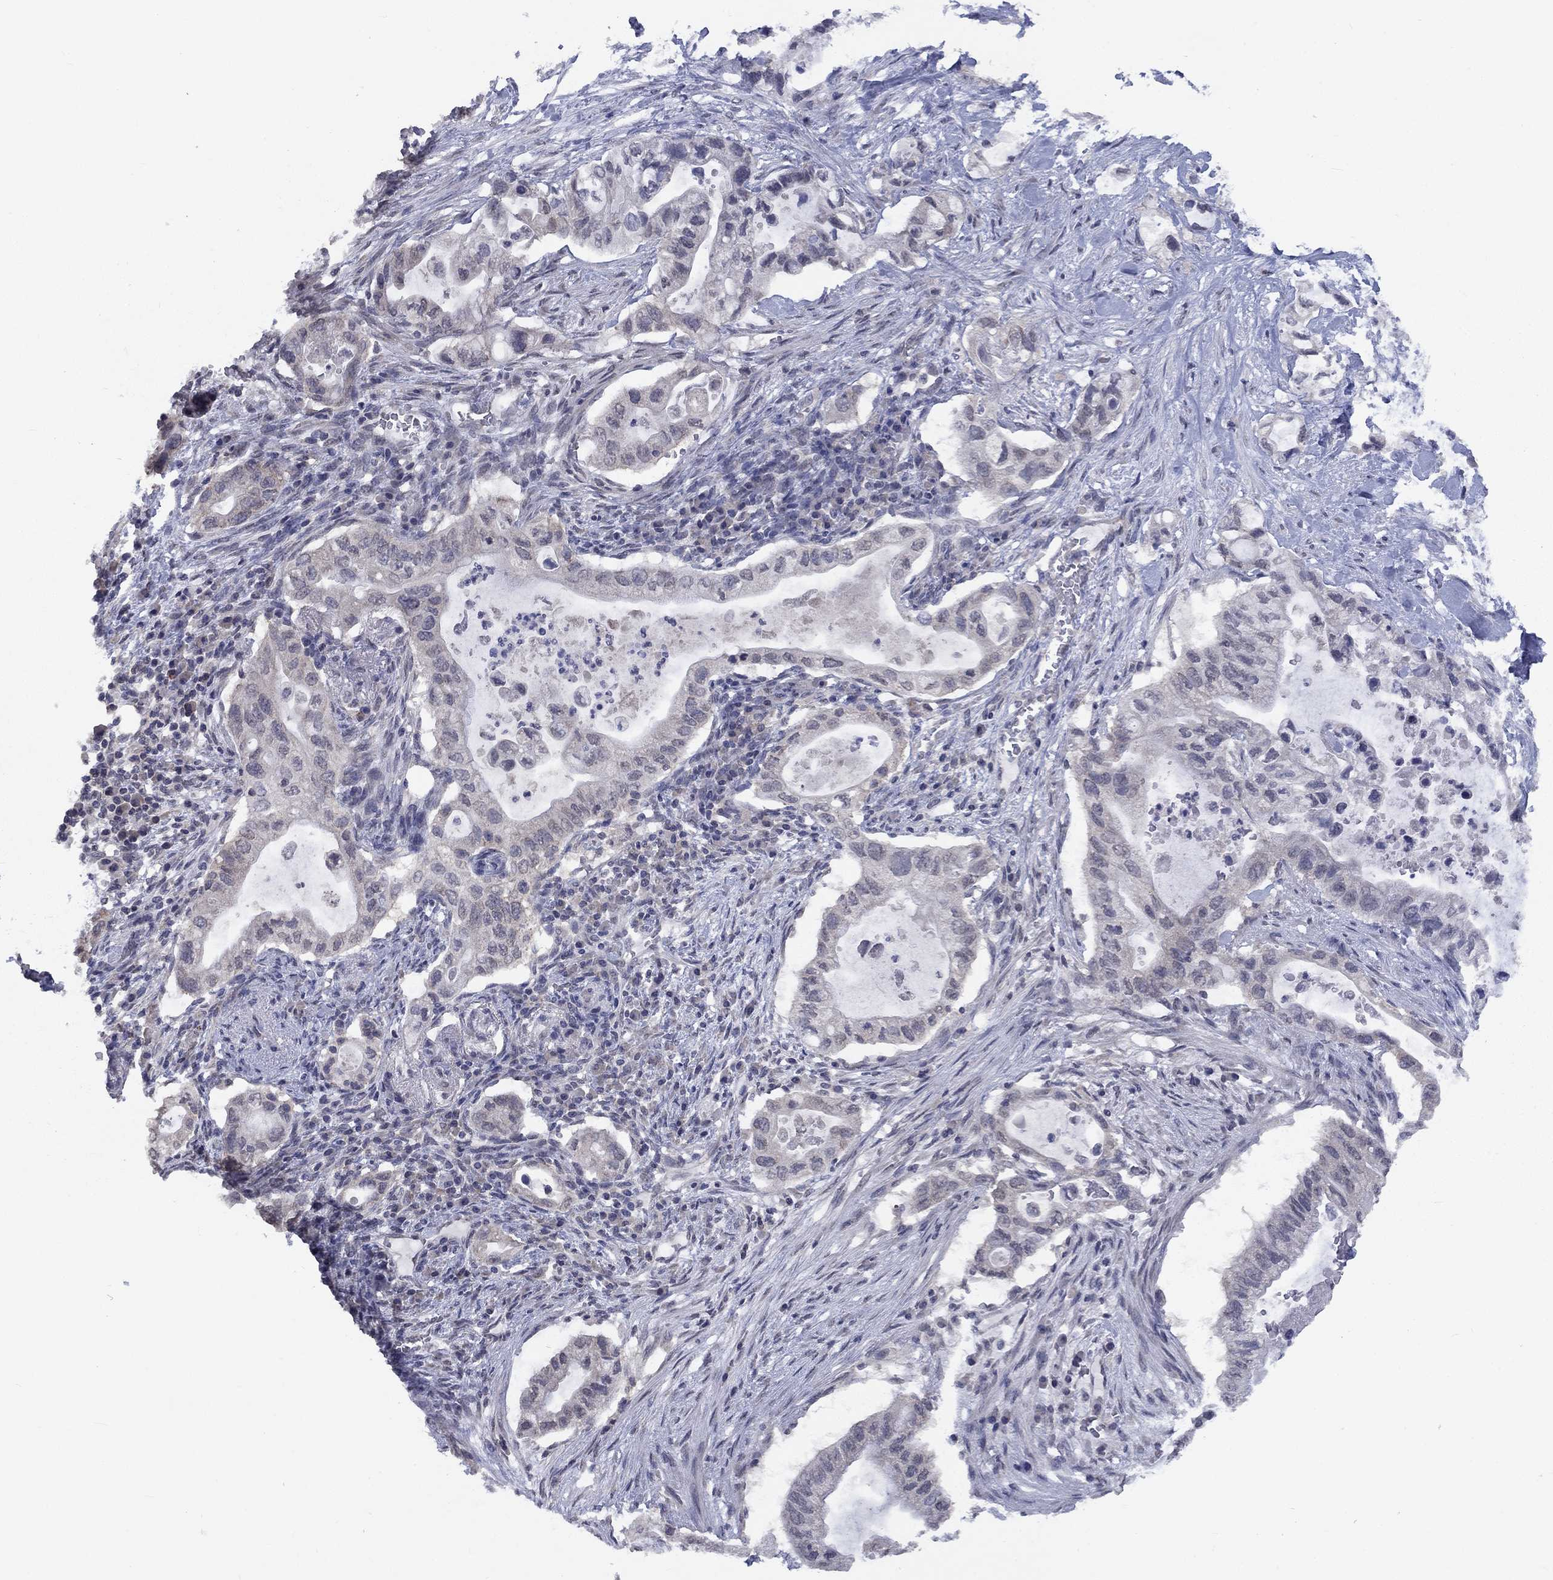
{"staining": {"intensity": "negative", "quantity": "none", "location": "none"}, "tissue": "pancreatic cancer", "cell_type": "Tumor cells", "image_type": "cancer", "snomed": [{"axis": "morphology", "description": "Adenocarcinoma, NOS"}, {"axis": "topography", "description": "Pancreas"}], "caption": "Immunohistochemical staining of adenocarcinoma (pancreatic) reveals no significant staining in tumor cells.", "gene": "SPATA33", "patient": {"sex": "female", "age": 72}}